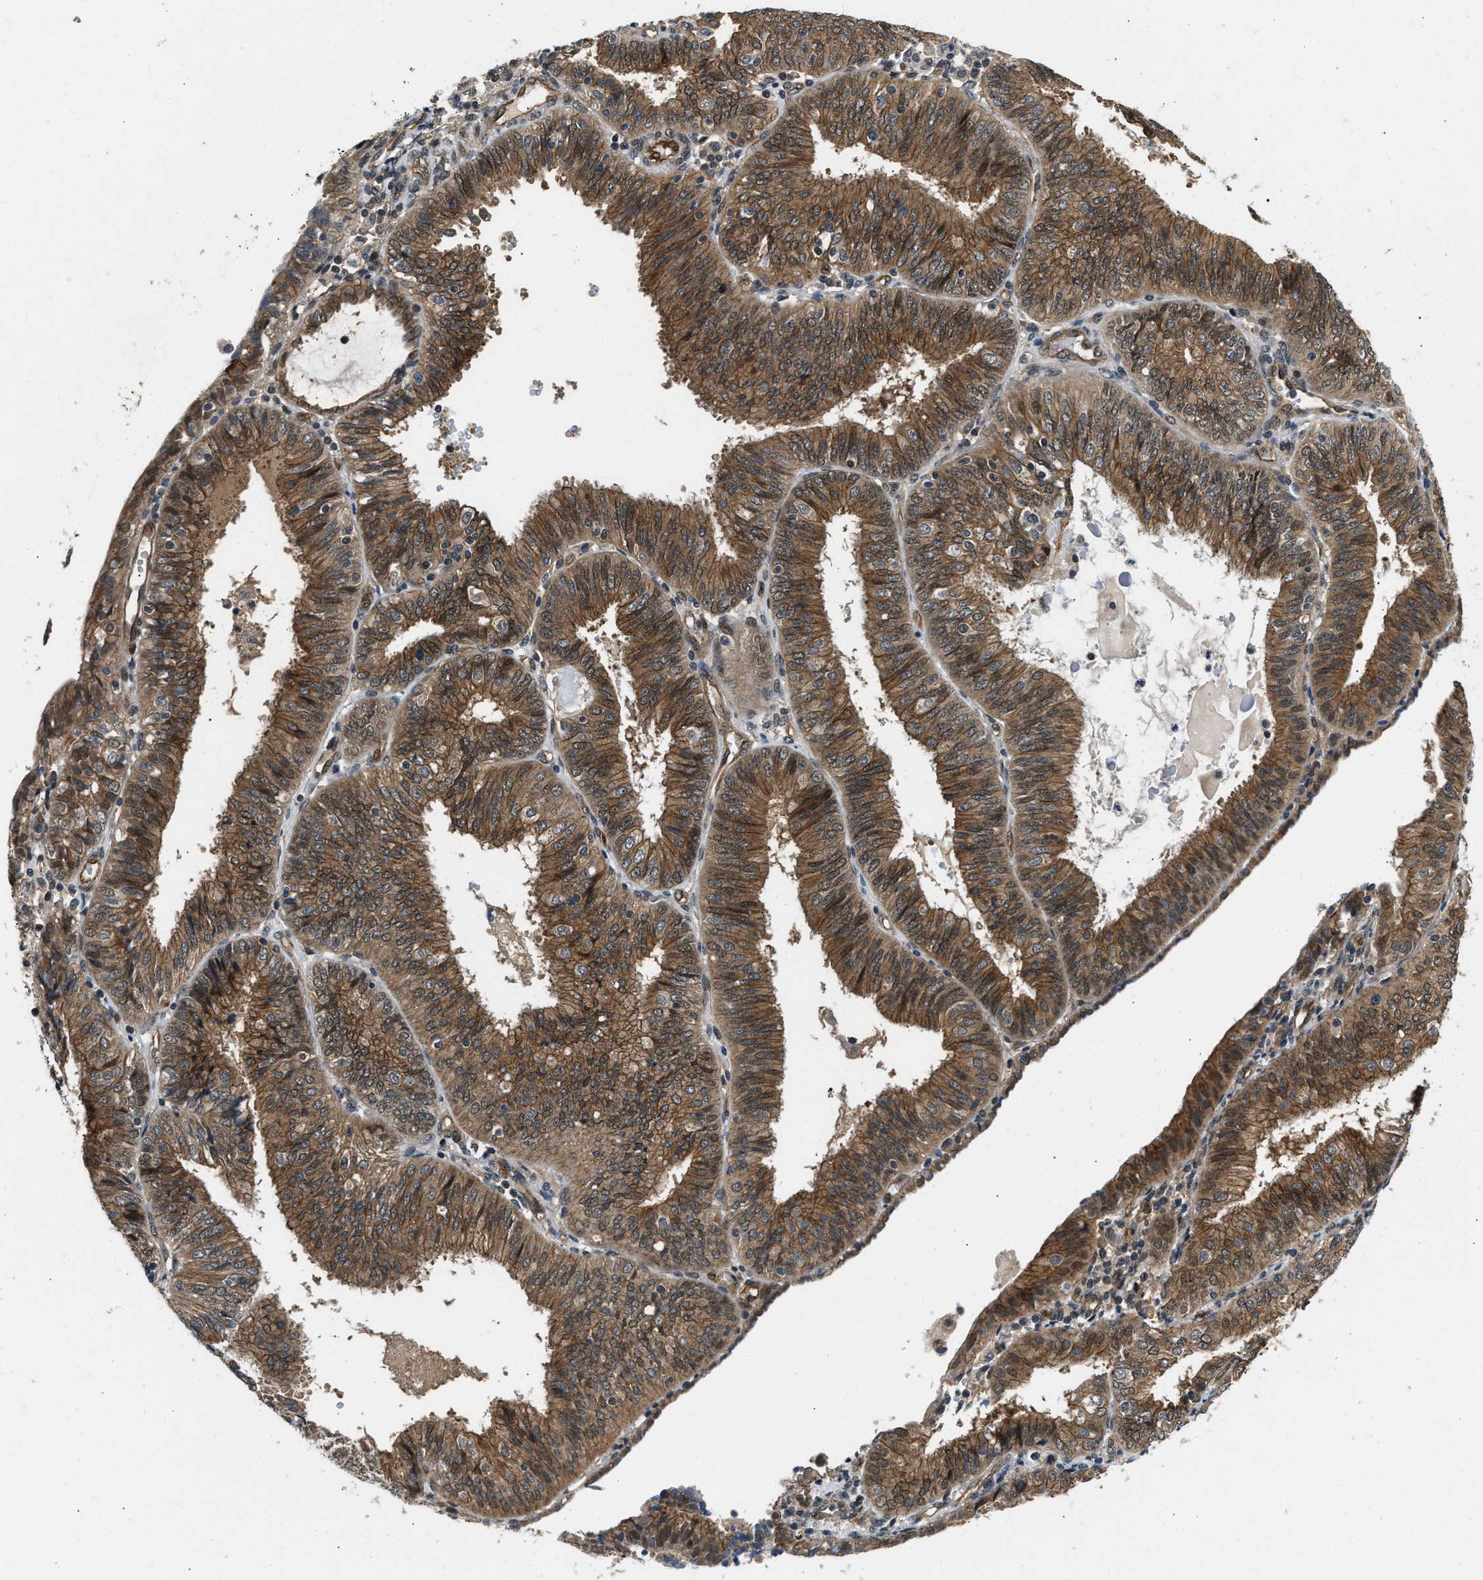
{"staining": {"intensity": "moderate", "quantity": ">75%", "location": "cytoplasmic/membranous"}, "tissue": "endometrial cancer", "cell_type": "Tumor cells", "image_type": "cancer", "snomed": [{"axis": "morphology", "description": "Adenocarcinoma, NOS"}, {"axis": "topography", "description": "Endometrium"}], "caption": "Endometrial cancer stained with immunohistochemistry (IHC) demonstrates moderate cytoplasmic/membranous staining in about >75% of tumor cells.", "gene": "COPS2", "patient": {"sex": "female", "age": 58}}